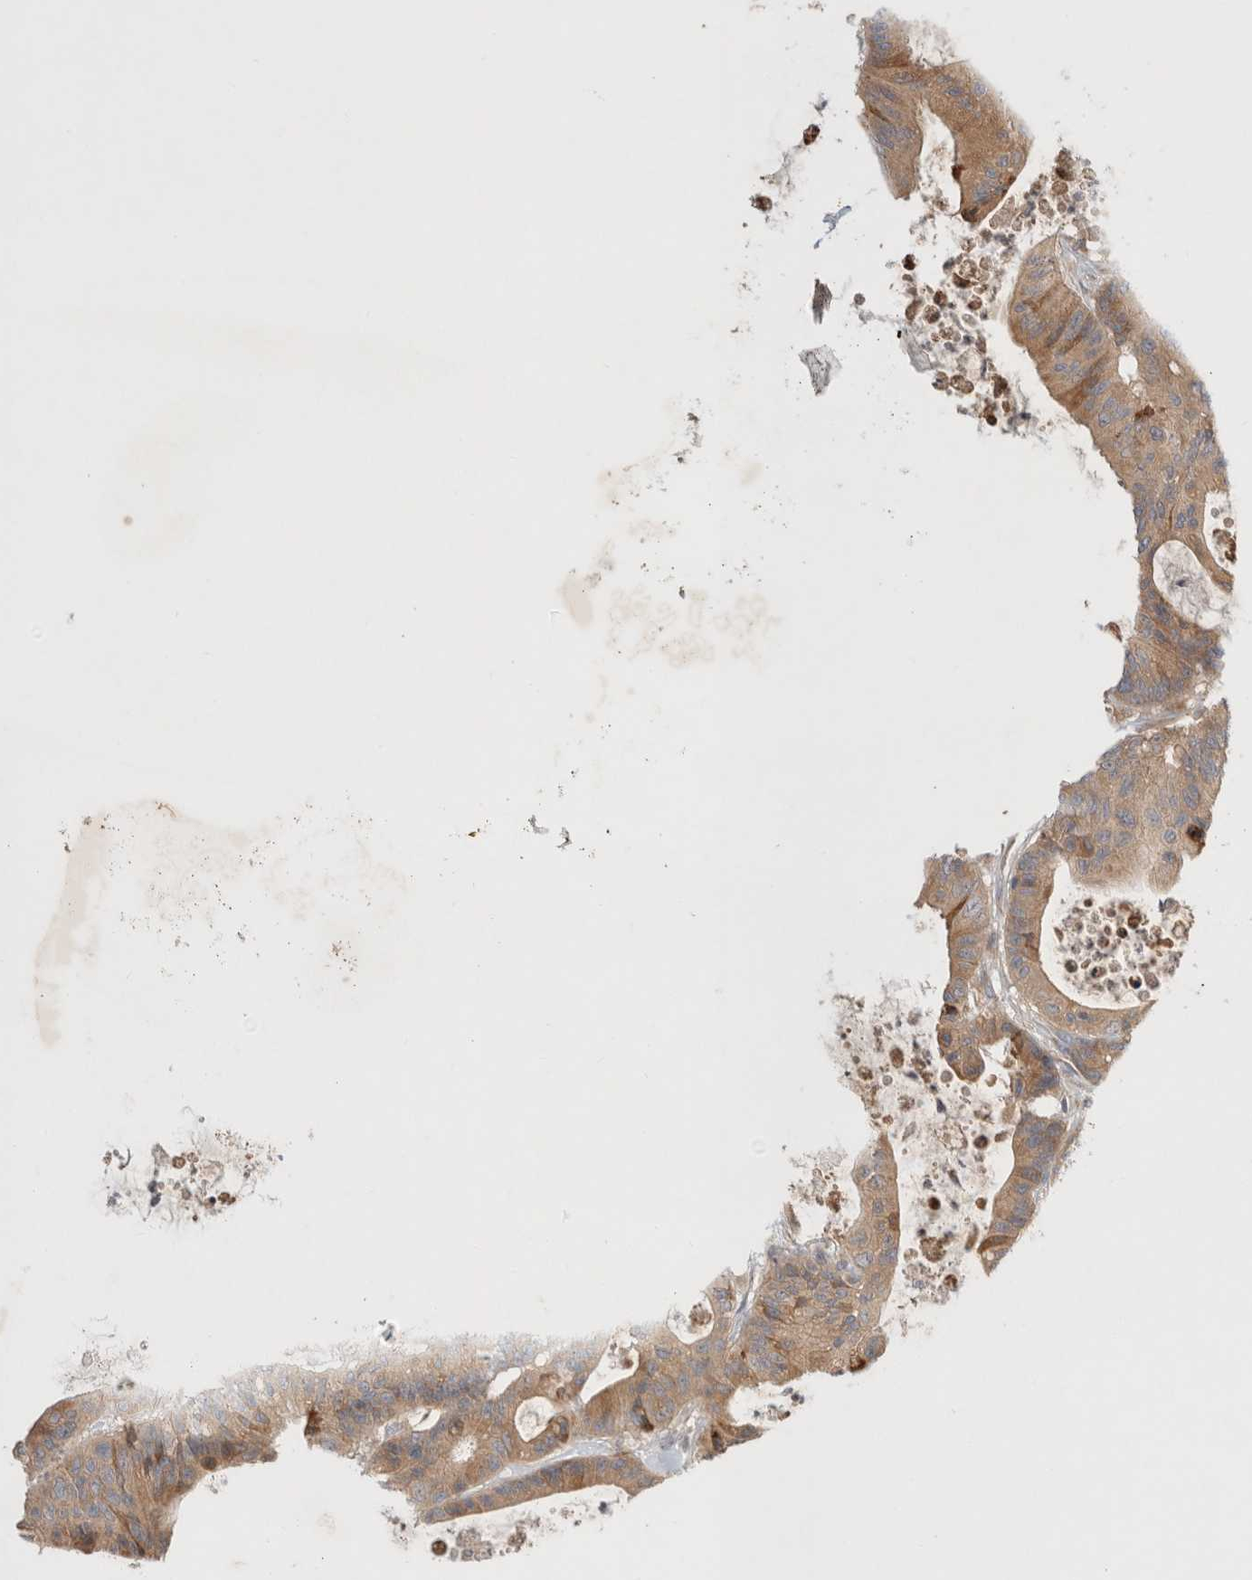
{"staining": {"intensity": "weak", "quantity": ">75%", "location": "cytoplasmic/membranous"}, "tissue": "colorectal cancer", "cell_type": "Tumor cells", "image_type": "cancer", "snomed": [{"axis": "morphology", "description": "Adenocarcinoma, NOS"}, {"axis": "topography", "description": "Colon"}], "caption": "Immunohistochemical staining of human colorectal cancer (adenocarcinoma) displays low levels of weak cytoplasmic/membranous protein staining in approximately >75% of tumor cells. (DAB (3,3'-diaminobenzidine) IHC, brown staining for protein, blue staining for nuclei).", "gene": "NEDD4L", "patient": {"sex": "female", "age": 84}}